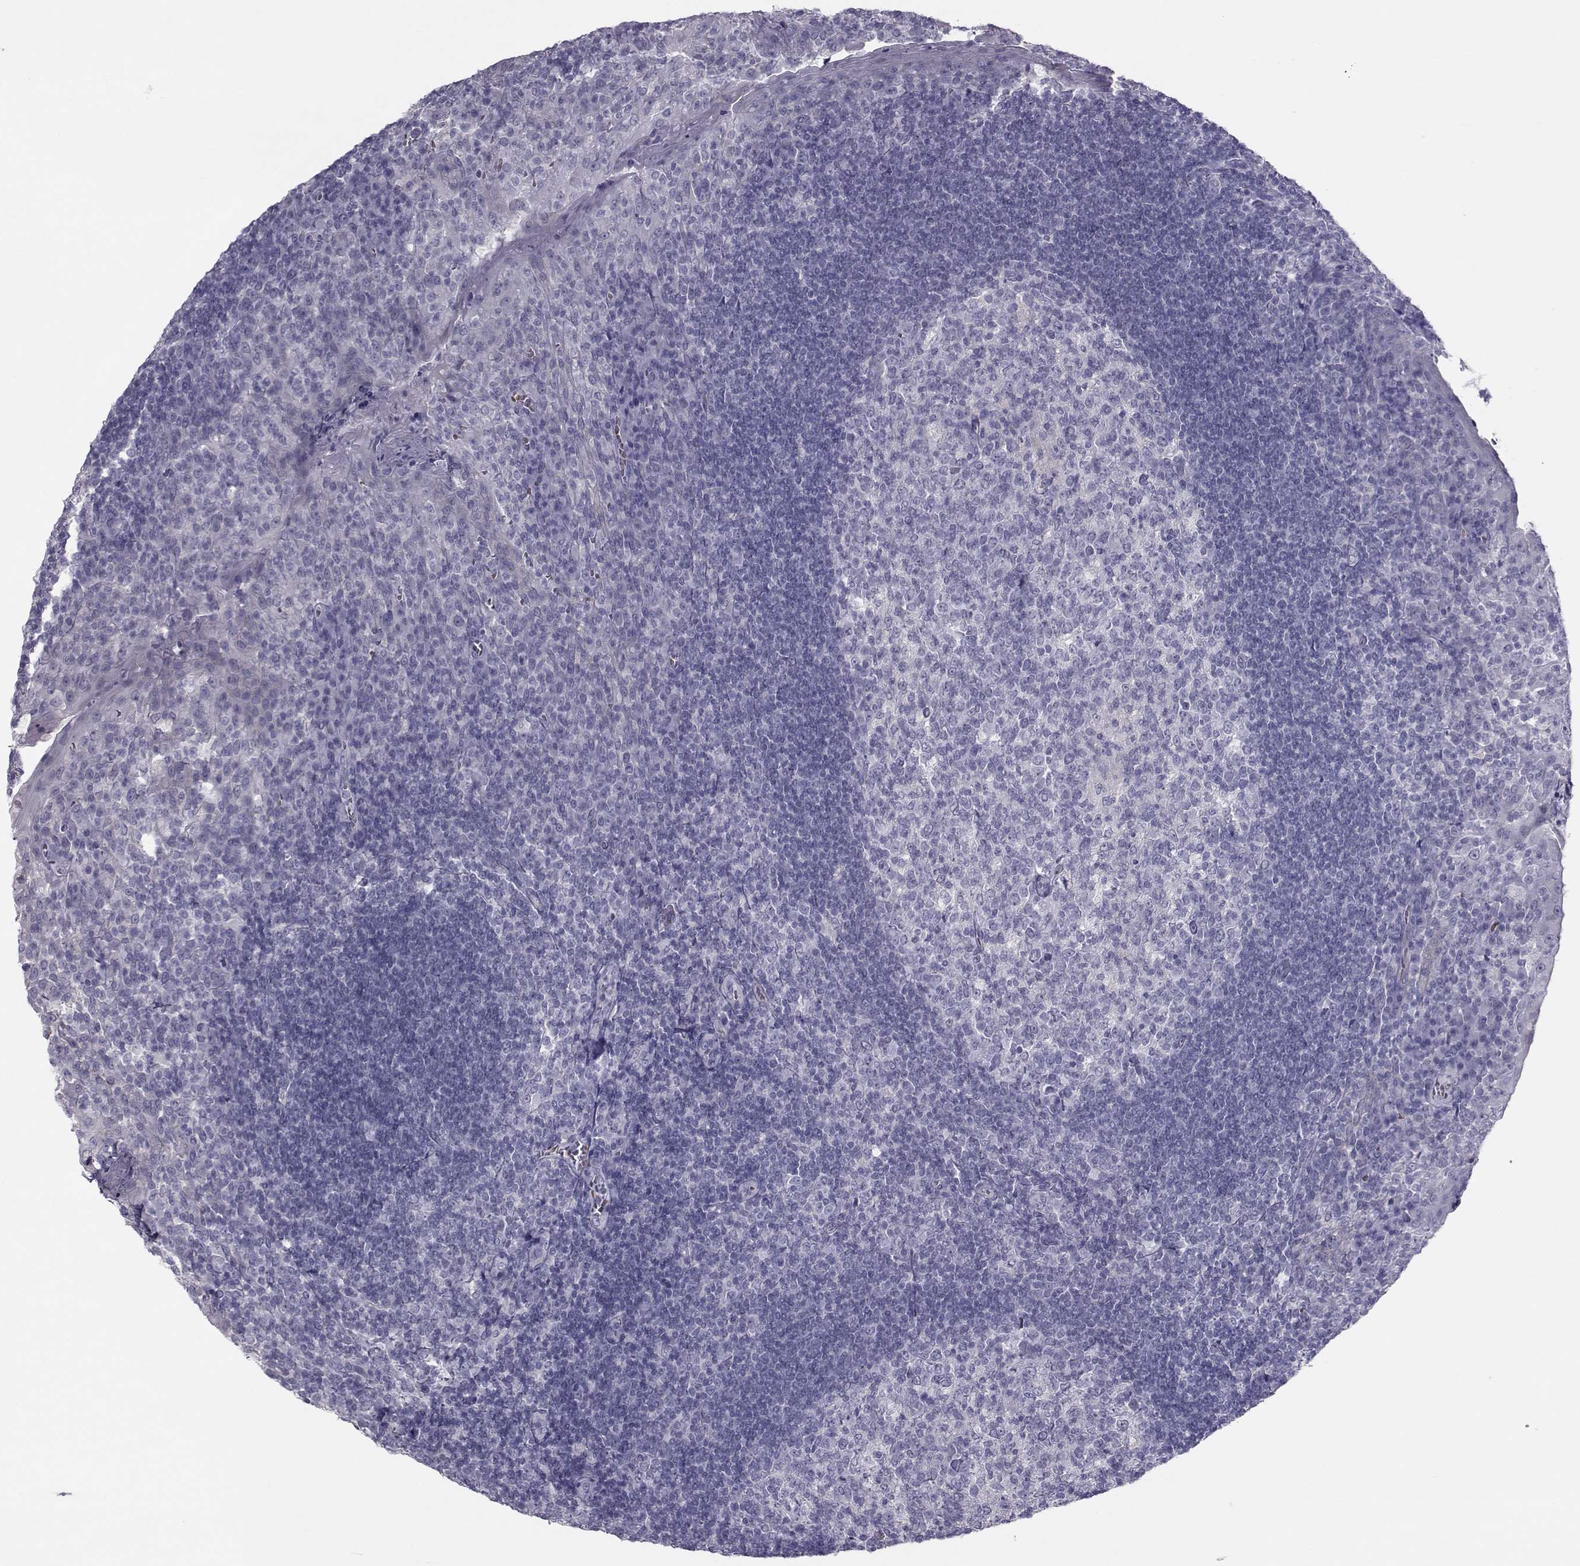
{"staining": {"intensity": "negative", "quantity": "none", "location": "none"}, "tissue": "tonsil", "cell_type": "Germinal center cells", "image_type": "normal", "snomed": [{"axis": "morphology", "description": "Normal tissue, NOS"}, {"axis": "topography", "description": "Tonsil"}], "caption": "Unremarkable tonsil was stained to show a protein in brown. There is no significant positivity in germinal center cells.", "gene": "GARIN3", "patient": {"sex": "female", "age": 12}}